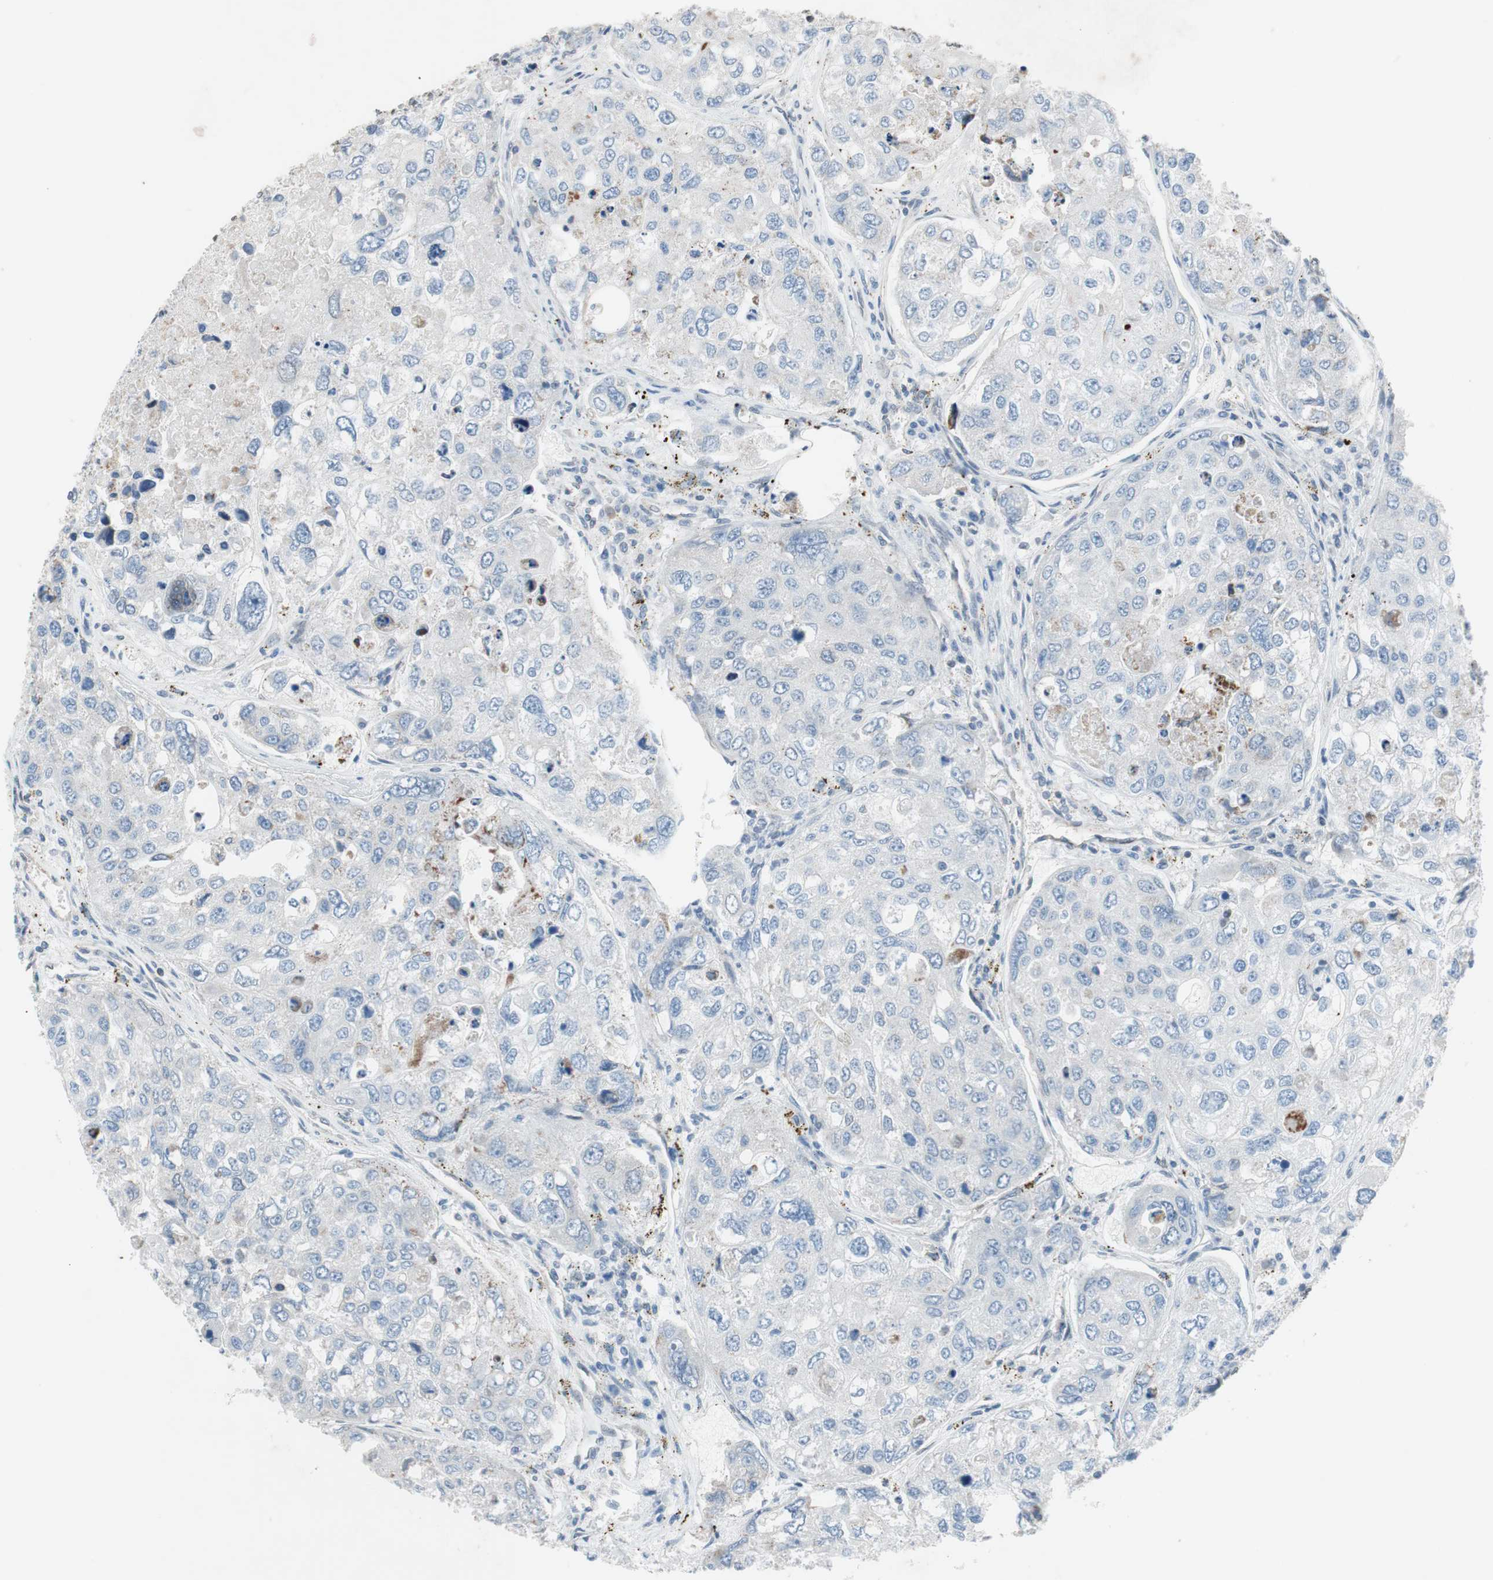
{"staining": {"intensity": "negative", "quantity": "none", "location": "none"}, "tissue": "urothelial cancer", "cell_type": "Tumor cells", "image_type": "cancer", "snomed": [{"axis": "morphology", "description": "Urothelial carcinoma, High grade"}, {"axis": "topography", "description": "Lymph node"}, {"axis": "topography", "description": "Urinary bladder"}], "caption": "Tumor cells are negative for brown protein staining in urothelial cancer.", "gene": "ARNT2", "patient": {"sex": "male", "age": 51}}